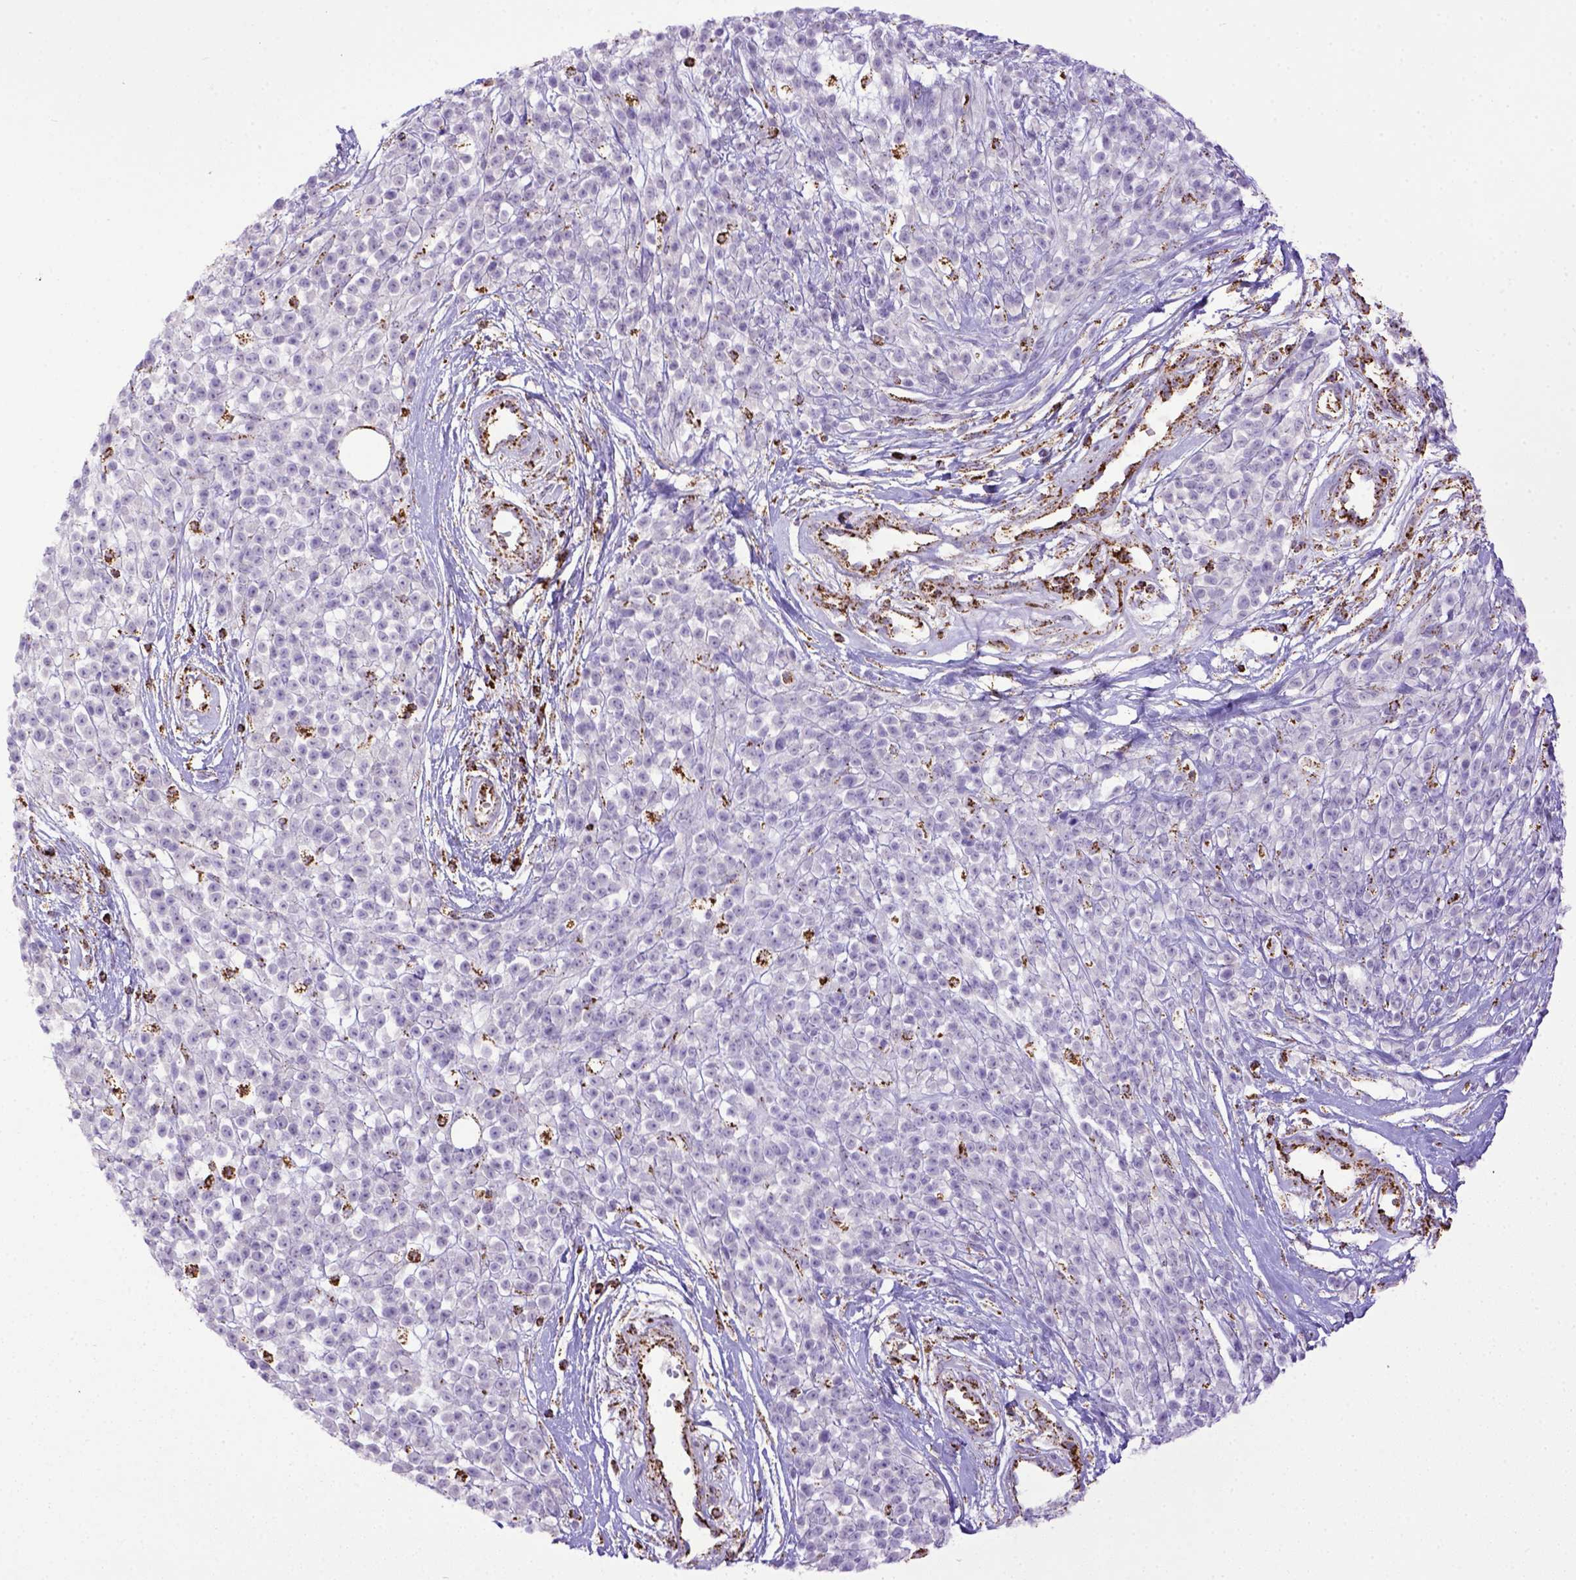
{"staining": {"intensity": "negative", "quantity": "none", "location": "none"}, "tissue": "melanoma", "cell_type": "Tumor cells", "image_type": "cancer", "snomed": [{"axis": "morphology", "description": "Malignant melanoma, NOS"}, {"axis": "topography", "description": "Skin"}, {"axis": "topography", "description": "Skin of trunk"}], "caption": "This is an immunohistochemistry (IHC) photomicrograph of malignant melanoma. There is no positivity in tumor cells.", "gene": "MT-CO1", "patient": {"sex": "male", "age": 74}}